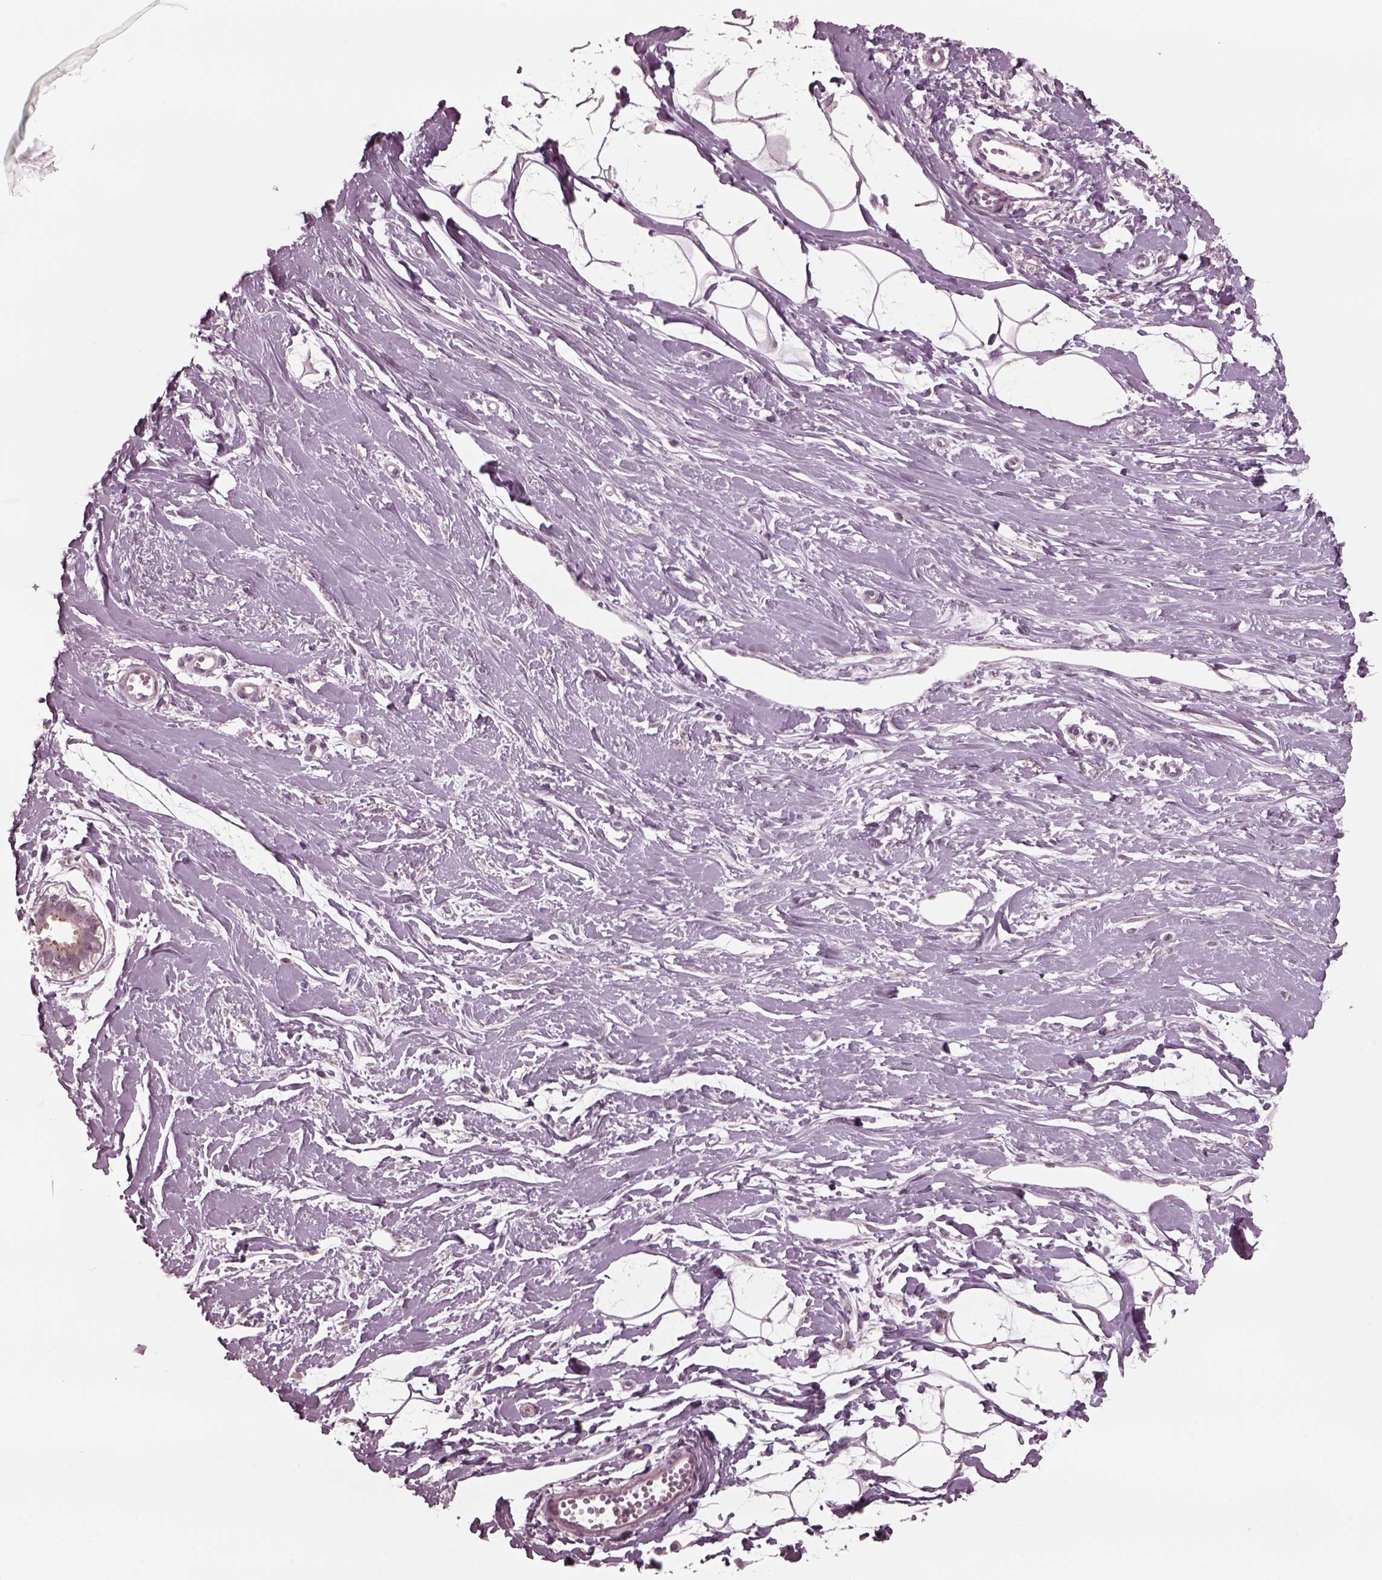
{"staining": {"intensity": "negative", "quantity": "none", "location": "none"}, "tissue": "breast", "cell_type": "Adipocytes", "image_type": "normal", "snomed": [{"axis": "morphology", "description": "Normal tissue, NOS"}, {"axis": "topography", "description": "Breast"}], "caption": "DAB (3,3'-diaminobenzidine) immunohistochemical staining of benign human breast reveals no significant positivity in adipocytes. Nuclei are stained in blue.", "gene": "SAXO1", "patient": {"sex": "female", "age": 49}}